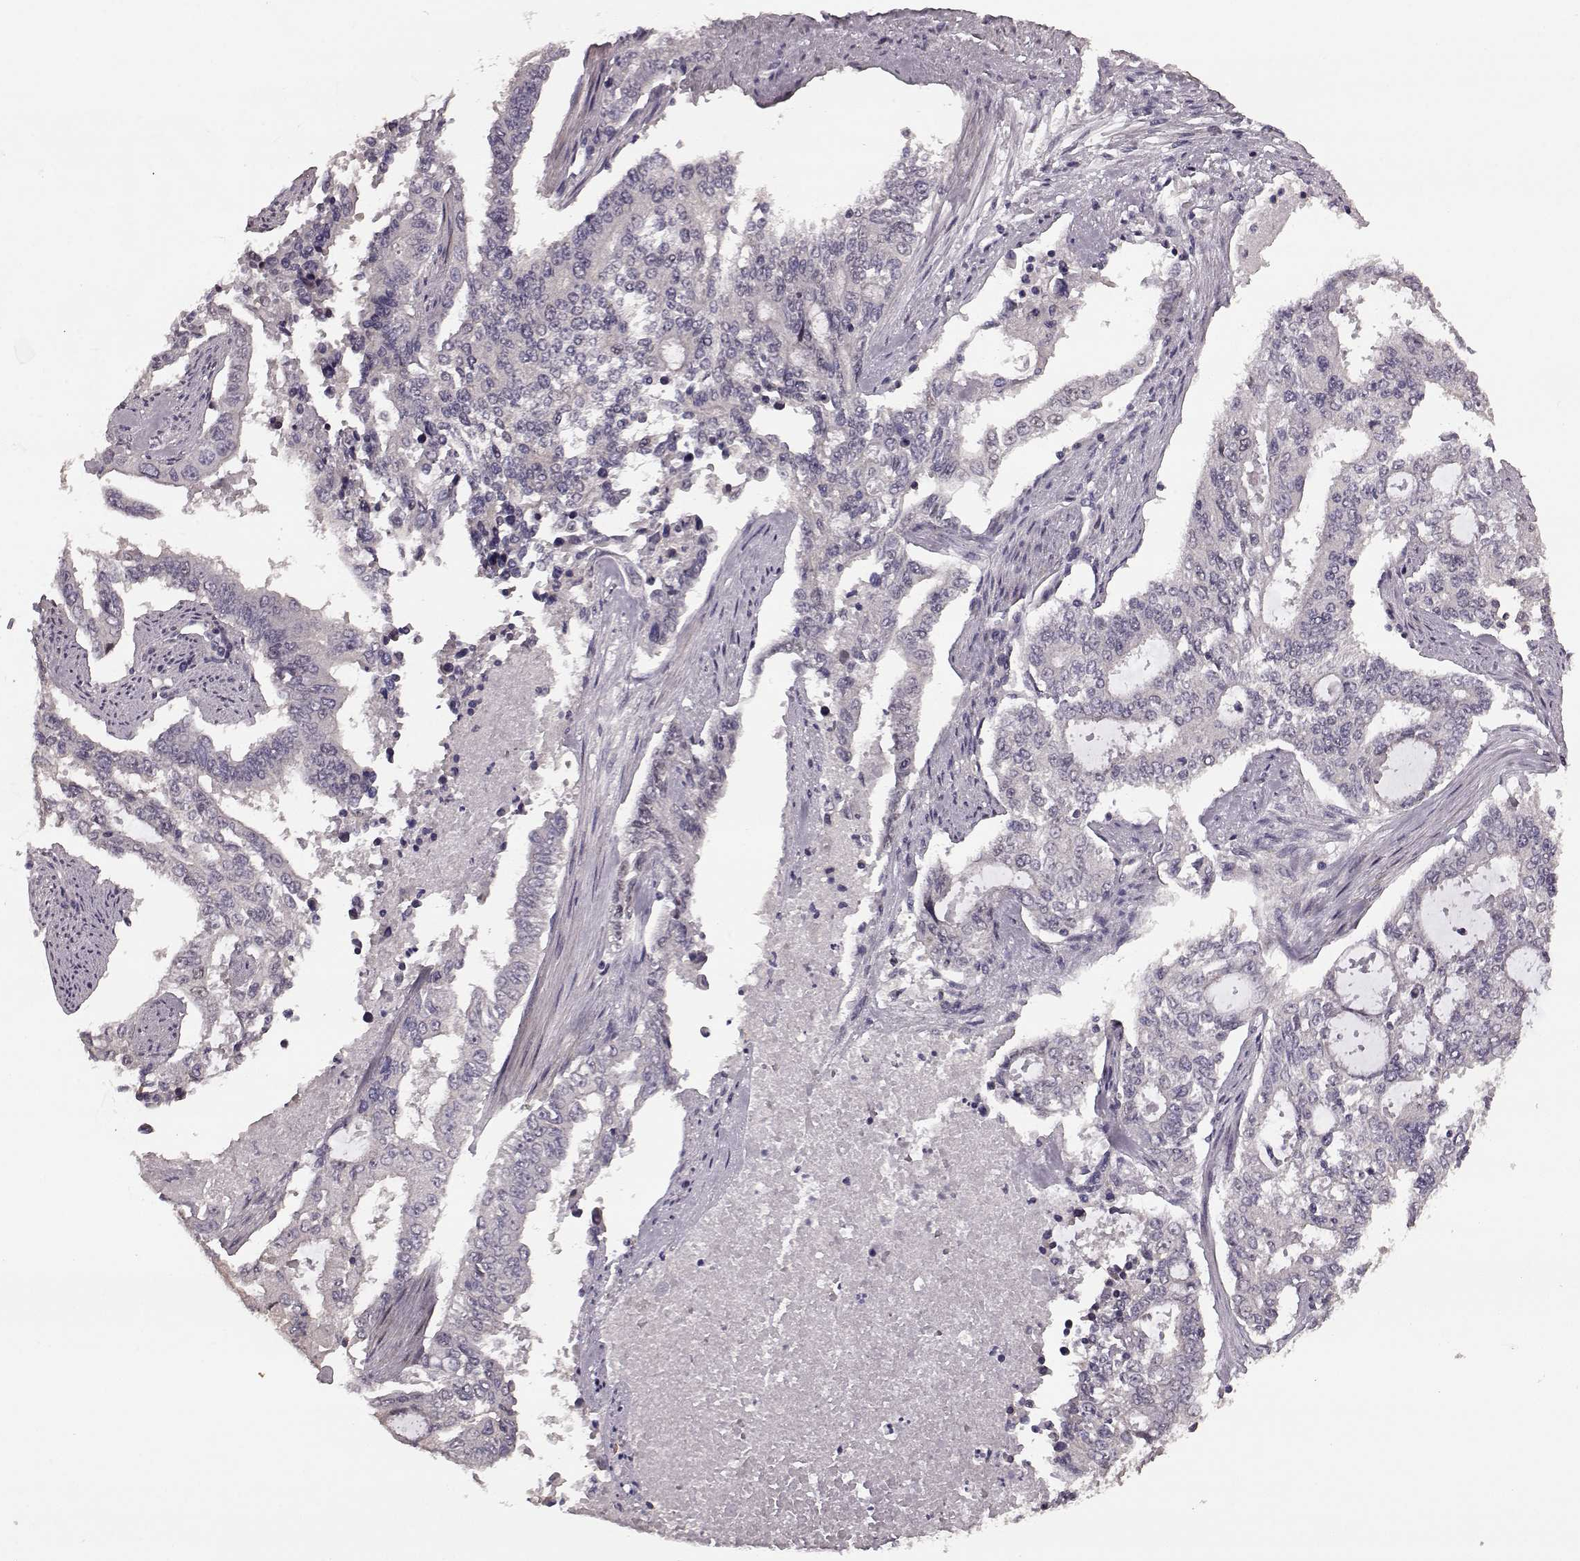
{"staining": {"intensity": "negative", "quantity": "none", "location": "none"}, "tissue": "endometrial cancer", "cell_type": "Tumor cells", "image_type": "cancer", "snomed": [{"axis": "morphology", "description": "Adenocarcinoma, NOS"}, {"axis": "topography", "description": "Uterus"}], "caption": "Tumor cells show no significant protein positivity in endometrial cancer (adenocarcinoma). The staining was performed using DAB (3,3'-diaminobenzidine) to visualize the protein expression in brown, while the nuclei were stained in blue with hematoxylin (Magnification: 20x).", "gene": "SLC52A3", "patient": {"sex": "female", "age": 59}}